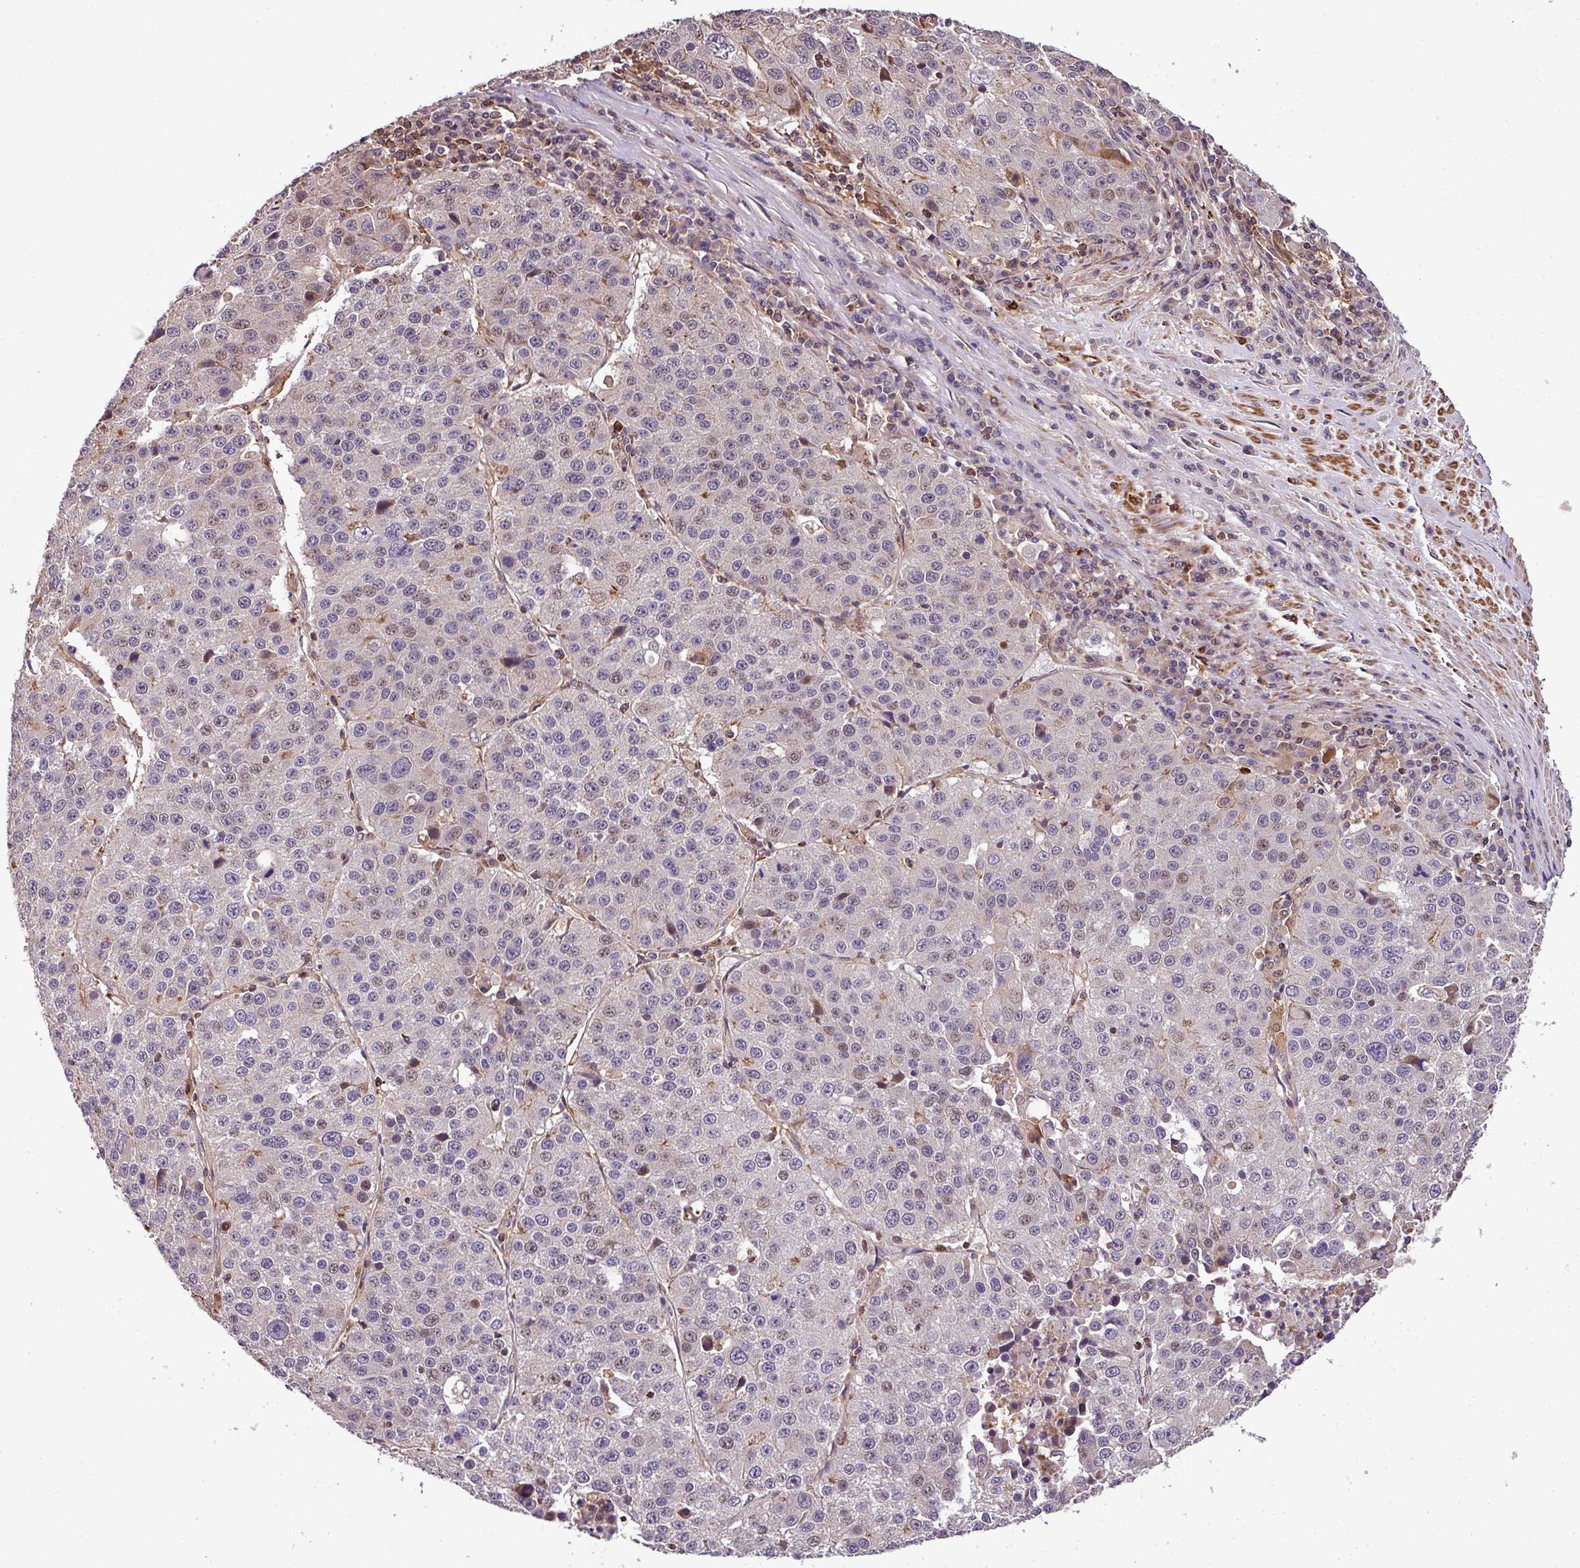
{"staining": {"intensity": "weak", "quantity": "<25%", "location": "nuclear"}, "tissue": "stomach cancer", "cell_type": "Tumor cells", "image_type": "cancer", "snomed": [{"axis": "morphology", "description": "Adenocarcinoma, NOS"}, {"axis": "topography", "description": "Stomach"}], "caption": "This is a histopathology image of IHC staining of stomach cancer (adenocarcinoma), which shows no expression in tumor cells. (DAB (3,3'-diaminobenzidine) IHC visualized using brightfield microscopy, high magnification).", "gene": "CASS4", "patient": {"sex": "male", "age": 71}}